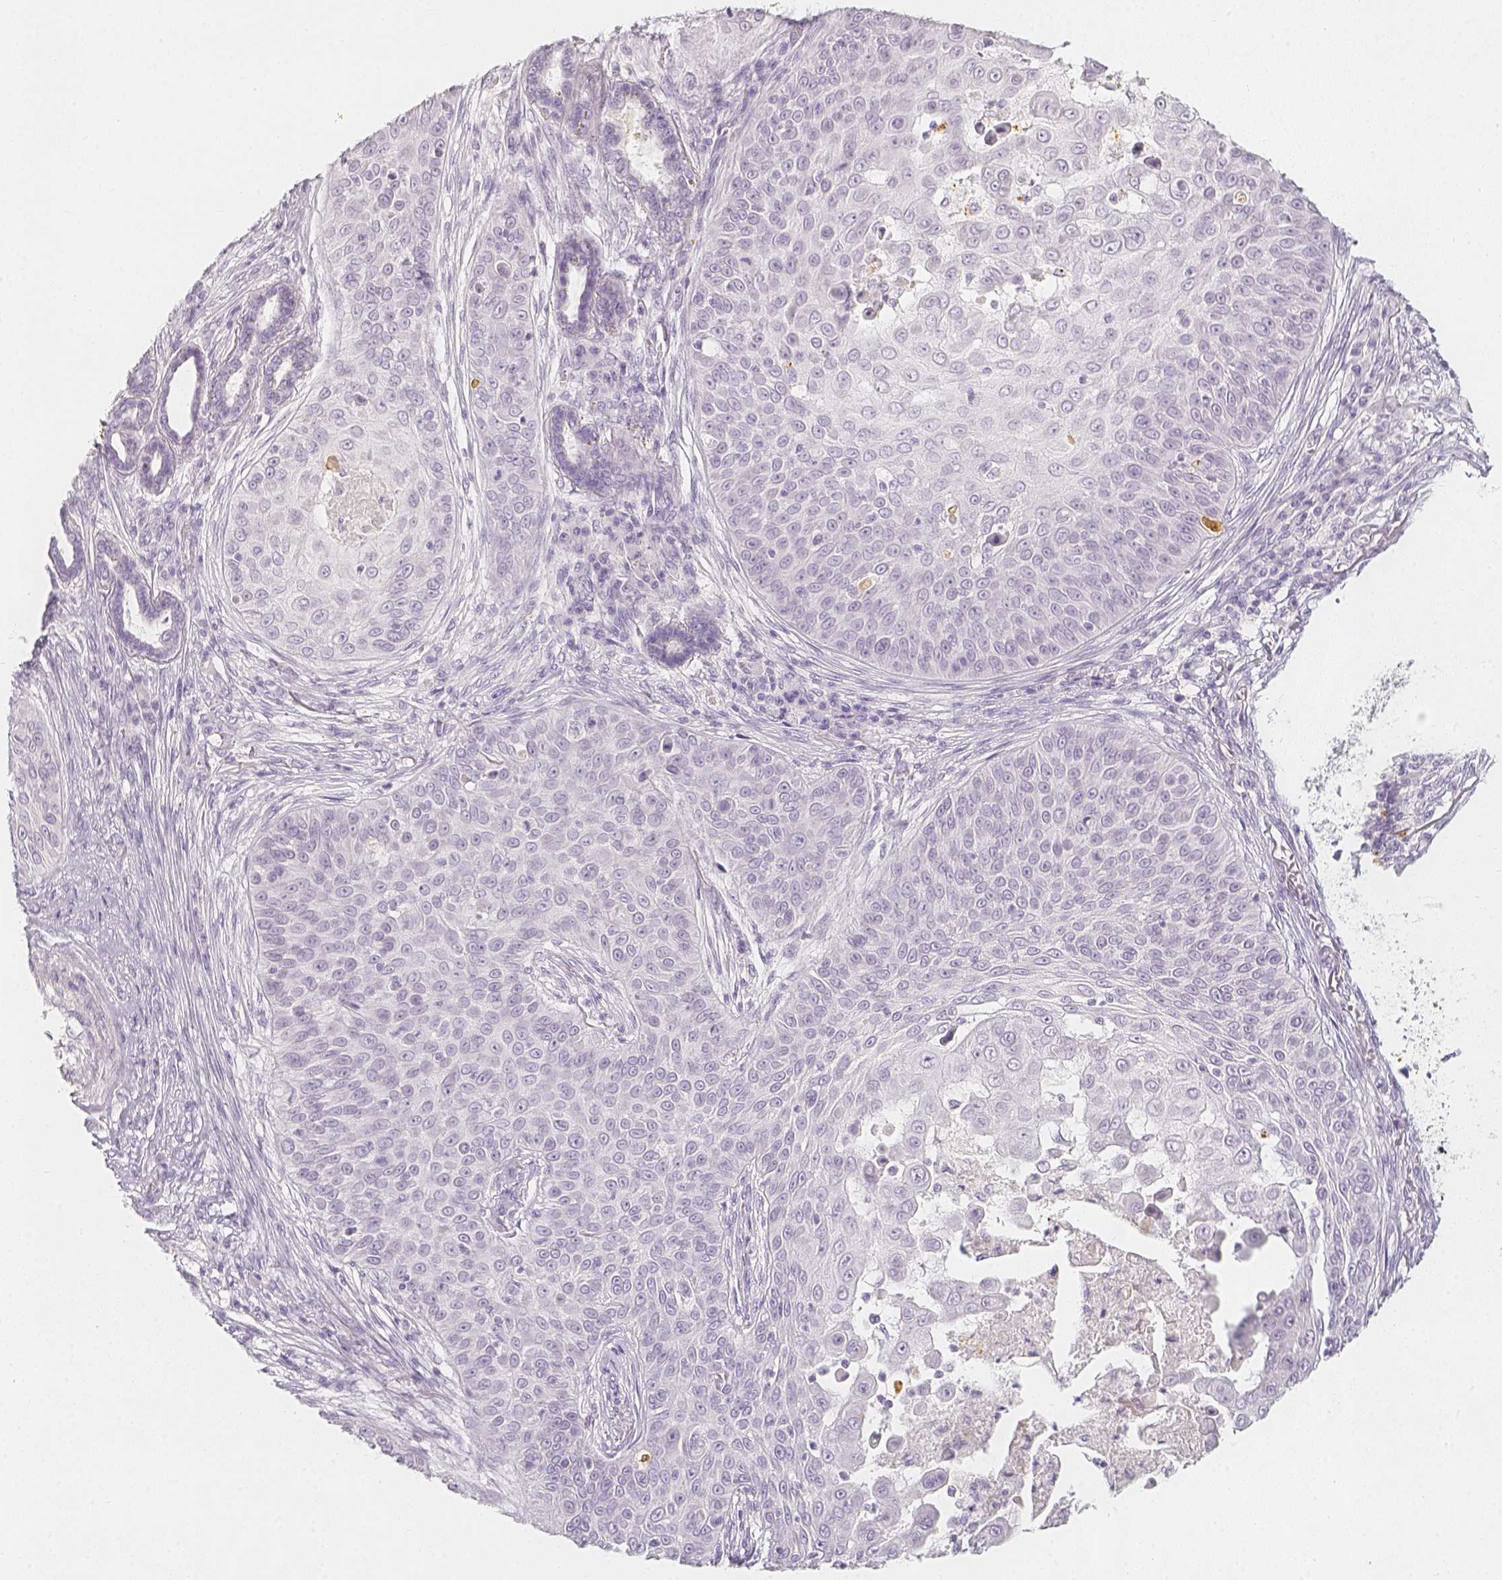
{"staining": {"intensity": "negative", "quantity": "none", "location": "none"}, "tissue": "skin cancer", "cell_type": "Tumor cells", "image_type": "cancer", "snomed": [{"axis": "morphology", "description": "Squamous cell carcinoma, NOS"}, {"axis": "topography", "description": "Skin"}], "caption": "An immunohistochemistry (IHC) micrograph of skin cancer is shown. There is no staining in tumor cells of skin cancer. (DAB IHC visualized using brightfield microscopy, high magnification).", "gene": "SLC18A1", "patient": {"sex": "male", "age": 82}}